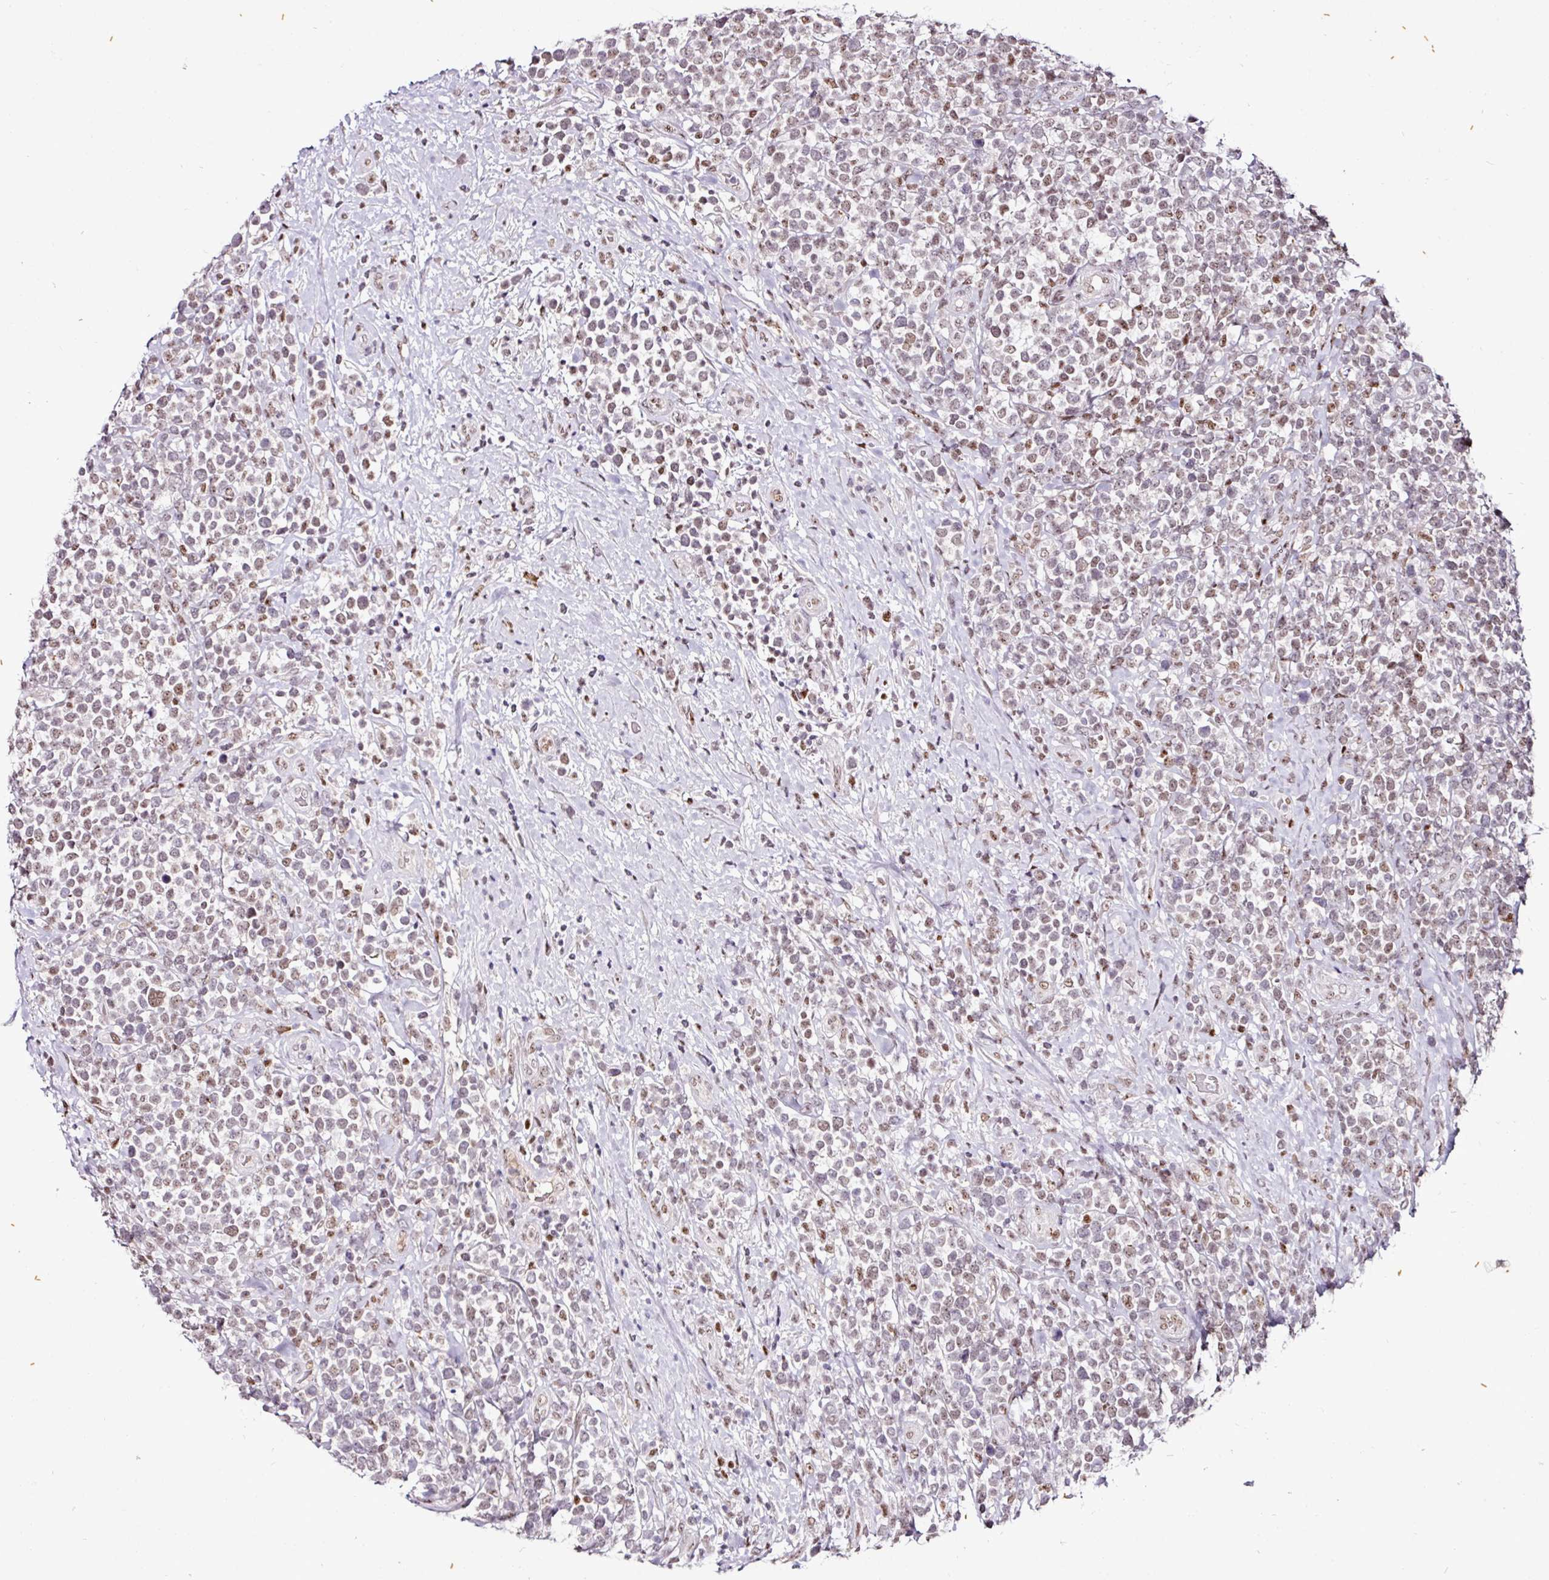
{"staining": {"intensity": "weak", "quantity": "25%-75%", "location": "nuclear"}, "tissue": "lymphoma", "cell_type": "Tumor cells", "image_type": "cancer", "snomed": [{"axis": "morphology", "description": "Malignant lymphoma, non-Hodgkin's type, High grade"}, {"axis": "topography", "description": "Soft tissue"}], "caption": "Immunohistochemistry (IHC) (DAB (3,3'-diaminobenzidine)) staining of lymphoma demonstrates weak nuclear protein expression in about 25%-75% of tumor cells. (Brightfield microscopy of DAB IHC at high magnification).", "gene": "KLF16", "patient": {"sex": "female", "age": 56}}